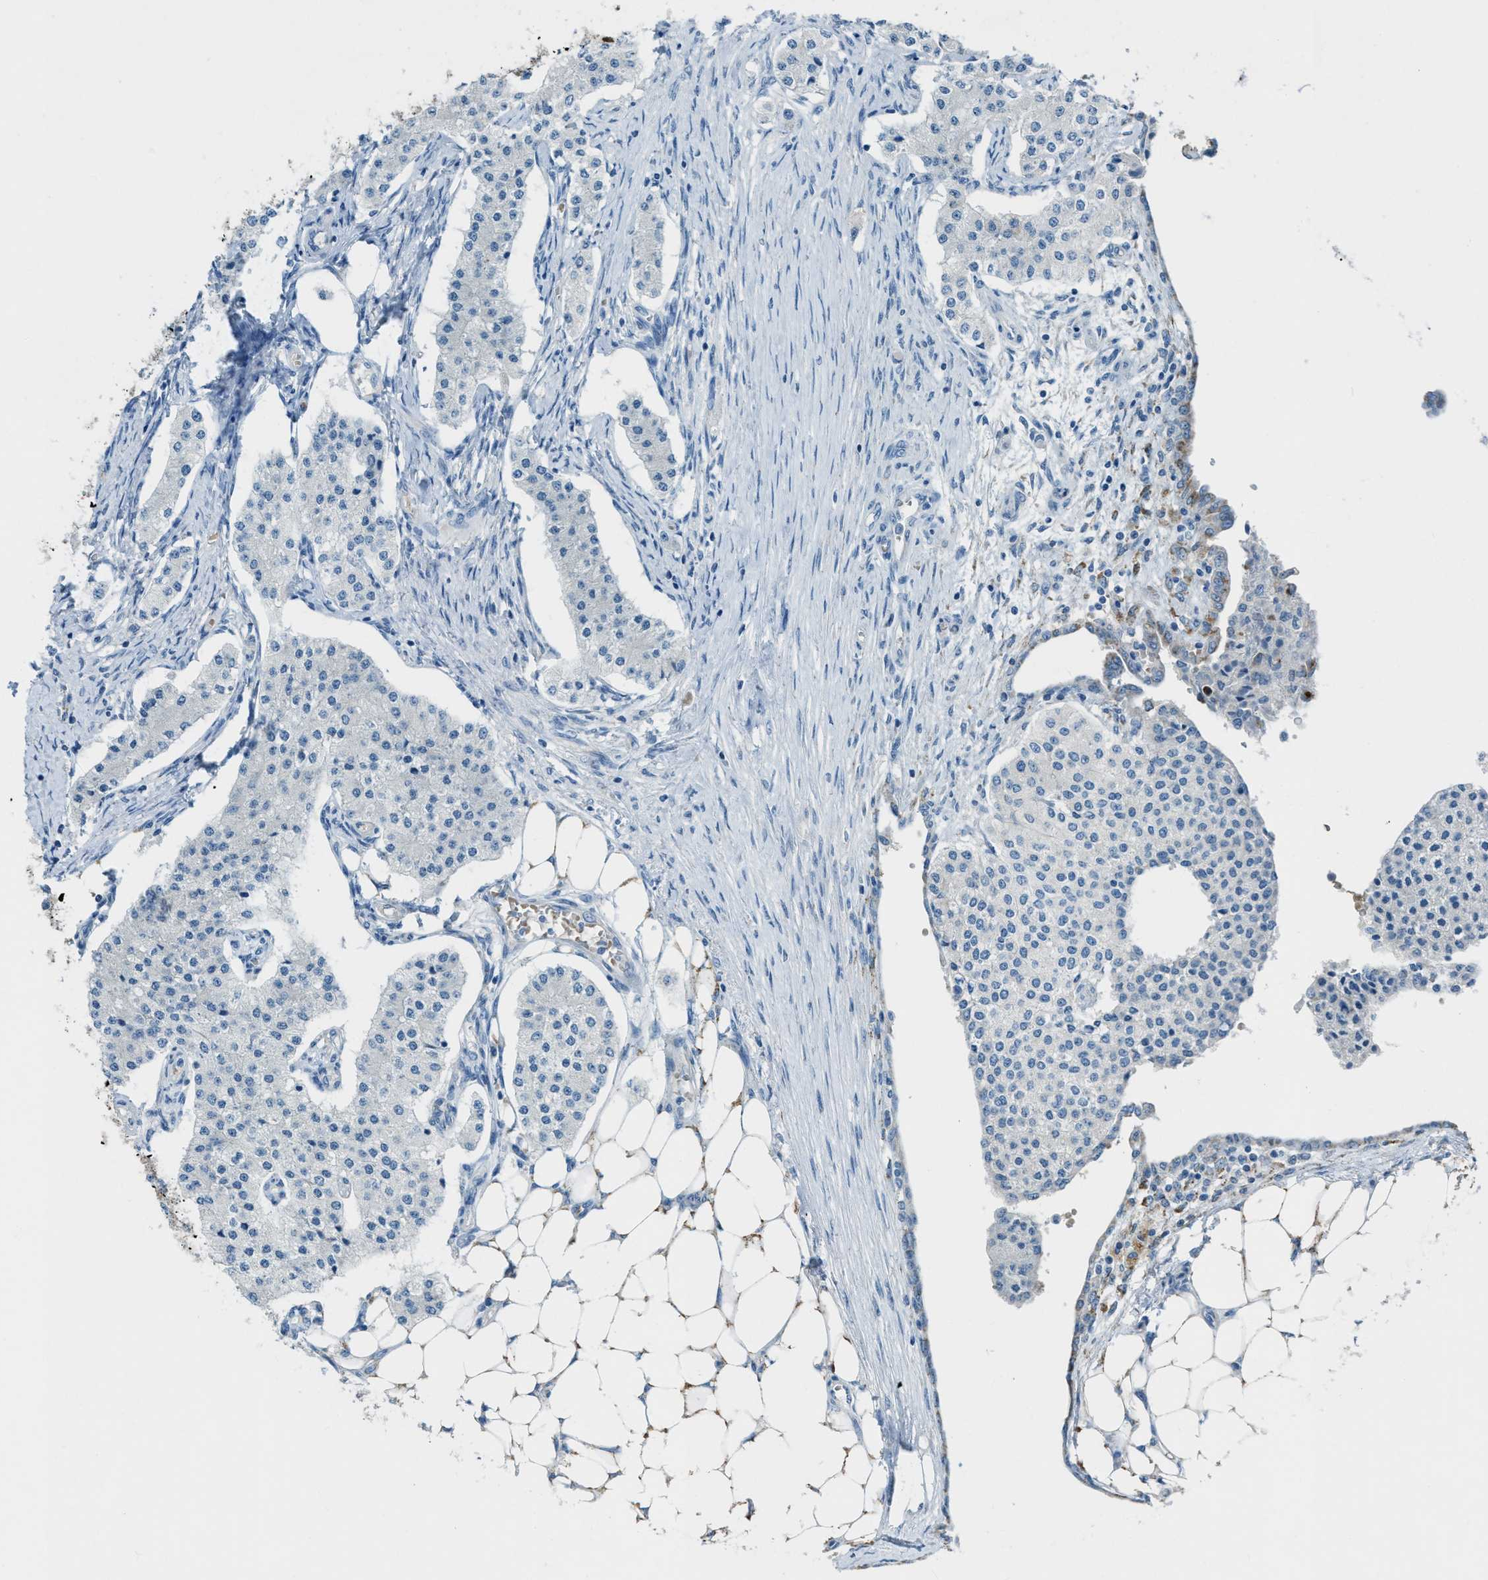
{"staining": {"intensity": "negative", "quantity": "none", "location": "none"}, "tissue": "carcinoid", "cell_type": "Tumor cells", "image_type": "cancer", "snomed": [{"axis": "morphology", "description": "Carcinoid, malignant, NOS"}, {"axis": "topography", "description": "Colon"}], "caption": "Histopathology image shows no significant protein expression in tumor cells of carcinoid (malignant).", "gene": "CDON", "patient": {"sex": "female", "age": 52}}